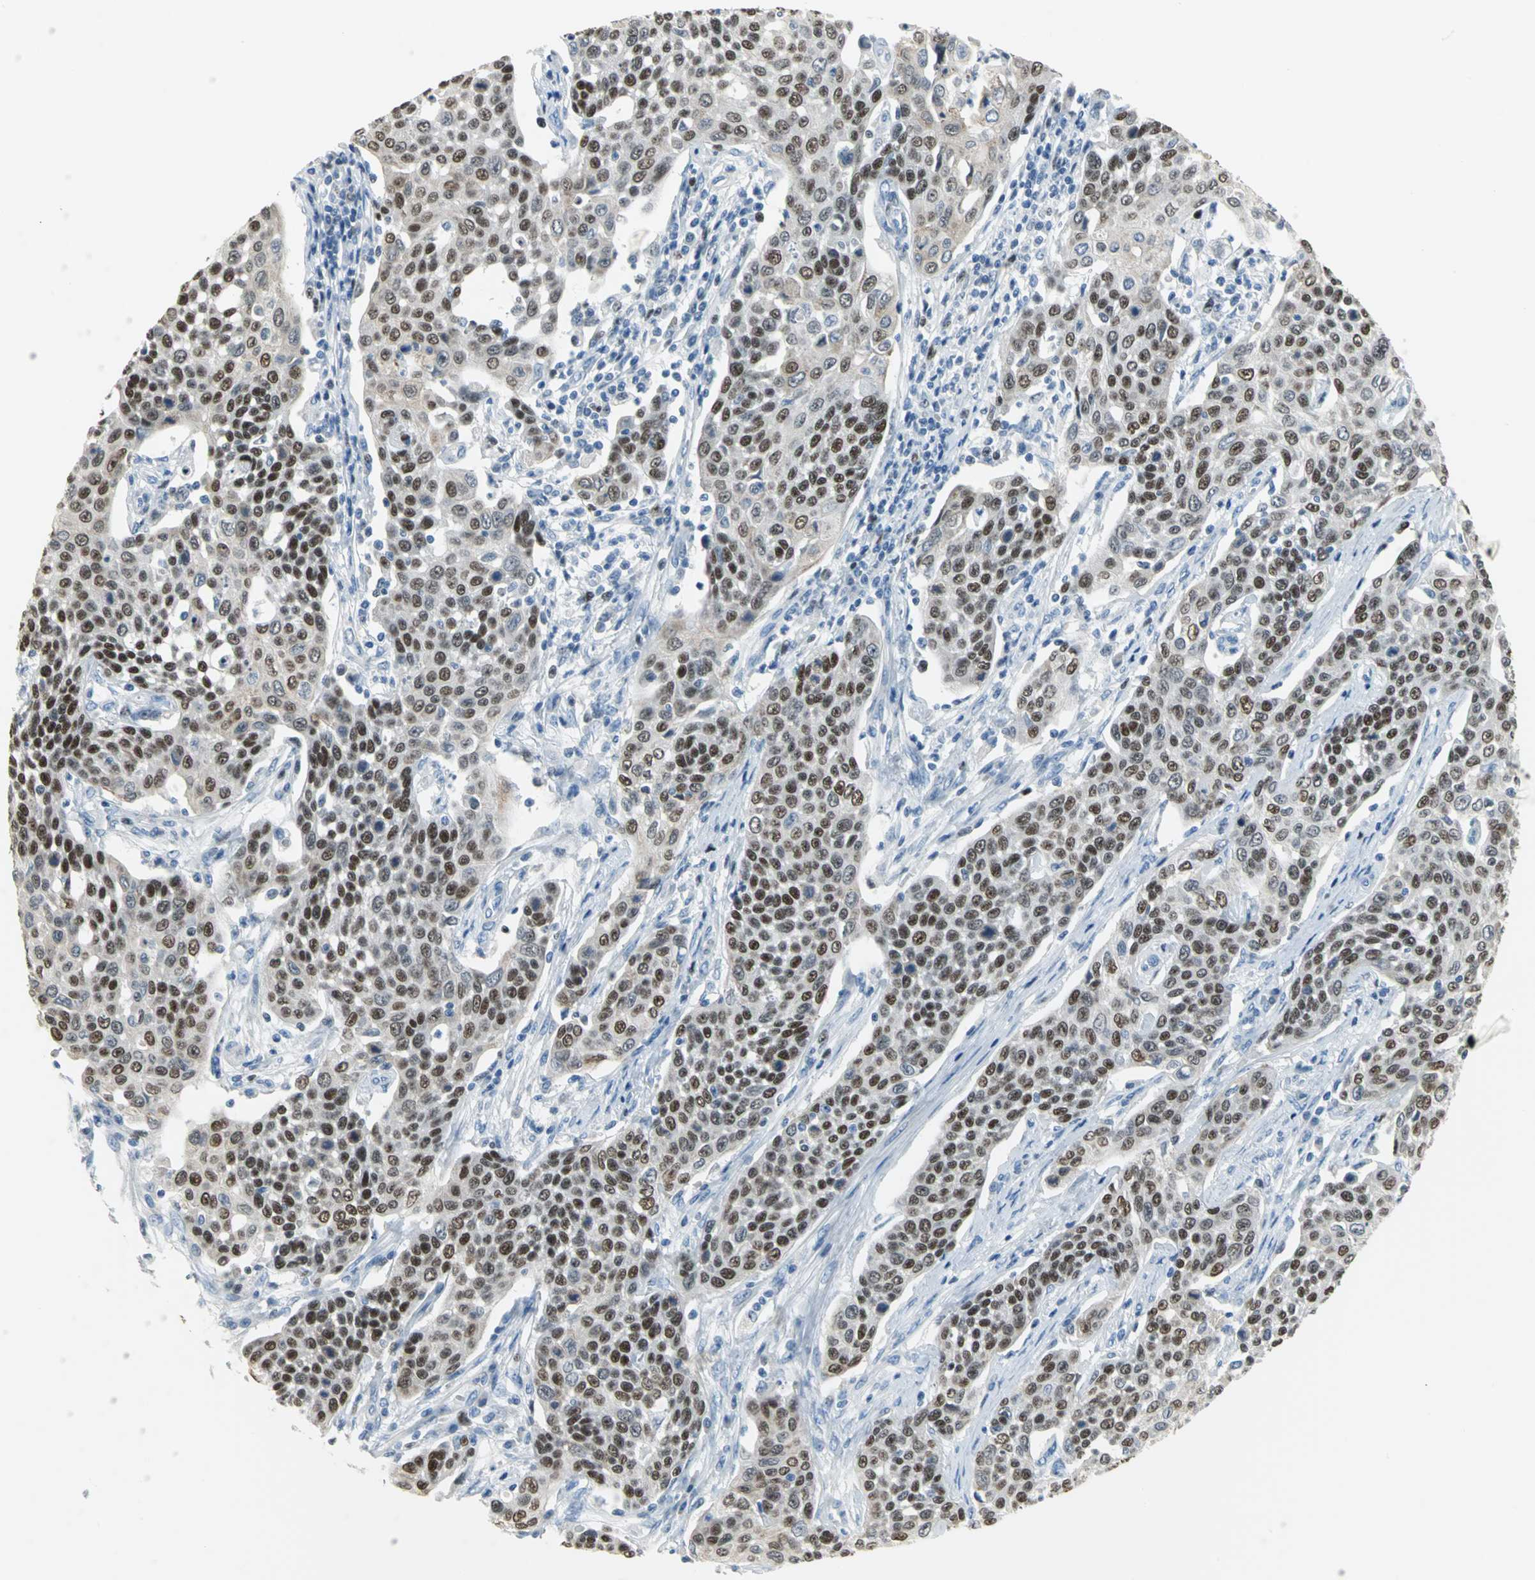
{"staining": {"intensity": "strong", "quantity": ">75%", "location": "nuclear"}, "tissue": "cervical cancer", "cell_type": "Tumor cells", "image_type": "cancer", "snomed": [{"axis": "morphology", "description": "Squamous cell carcinoma, NOS"}, {"axis": "topography", "description": "Cervix"}], "caption": "Tumor cells exhibit high levels of strong nuclear expression in about >75% of cells in cervical squamous cell carcinoma.", "gene": "MCM3", "patient": {"sex": "female", "age": 34}}